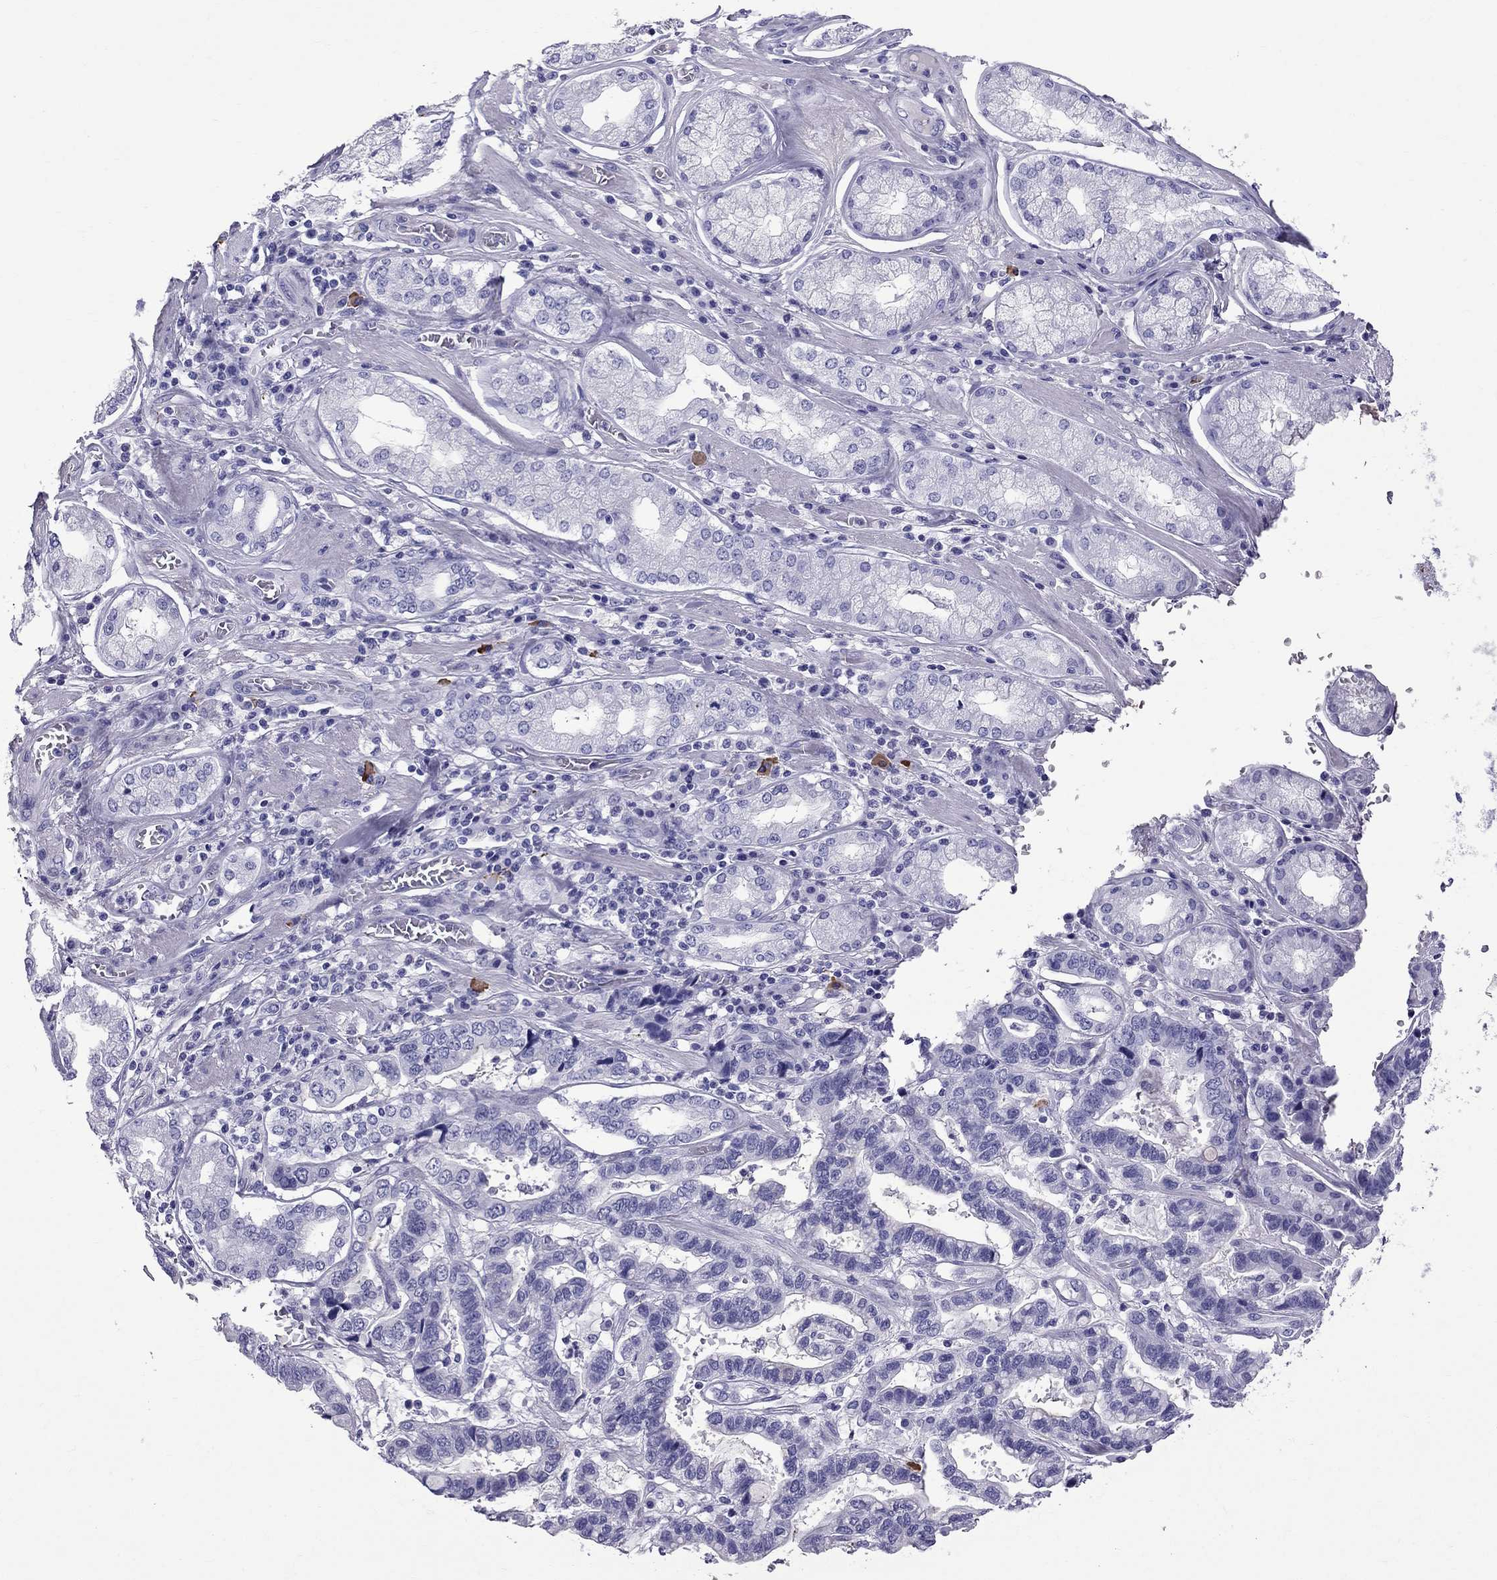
{"staining": {"intensity": "negative", "quantity": "none", "location": "none"}, "tissue": "stomach cancer", "cell_type": "Tumor cells", "image_type": "cancer", "snomed": [{"axis": "morphology", "description": "Adenocarcinoma, NOS"}, {"axis": "topography", "description": "Stomach, lower"}], "caption": "A high-resolution photomicrograph shows immunohistochemistry staining of stomach adenocarcinoma, which shows no significant expression in tumor cells. Nuclei are stained in blue.", "gene": "SCART1", "patient": {"sex": "female", "age": 76}}